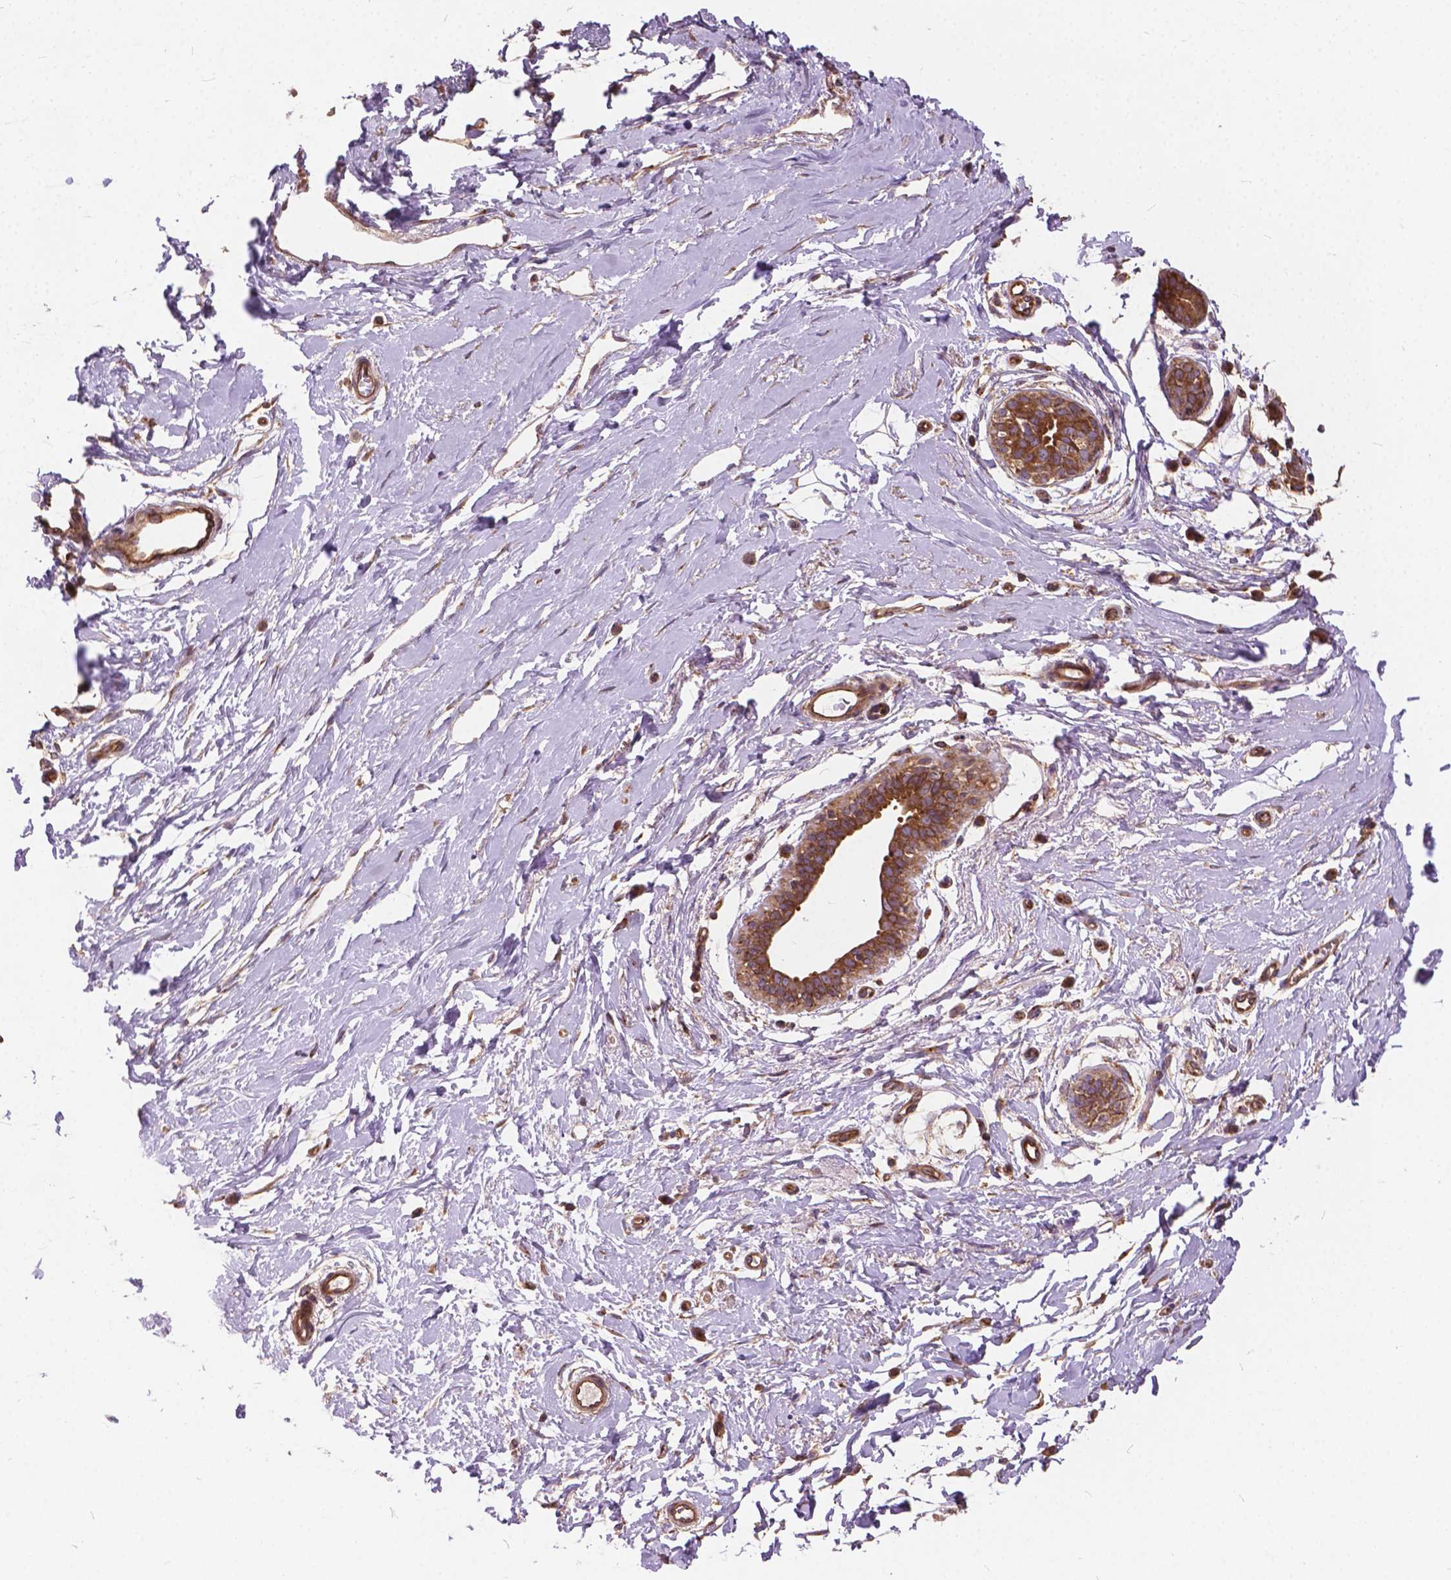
{"staining": {"intensity": "negative", "quantity": "none", "location": "none"}, "tissue": "breast", "cell_type": "Adipocytes", "image_type": "normal", "snomed": [{"axis": "morphology", "description": "Normal tissue, NOS"}, {"axis": "topography", "description": "Breast"}], "caption": "High power microscopy image of an IHC micrograph of normal breast, revealing no significant expression in adipocytes. (IHC, brightfield microscopy, high magnification).", "gene": "MZT1", "patient": {"sex": "female", "age": 49}}